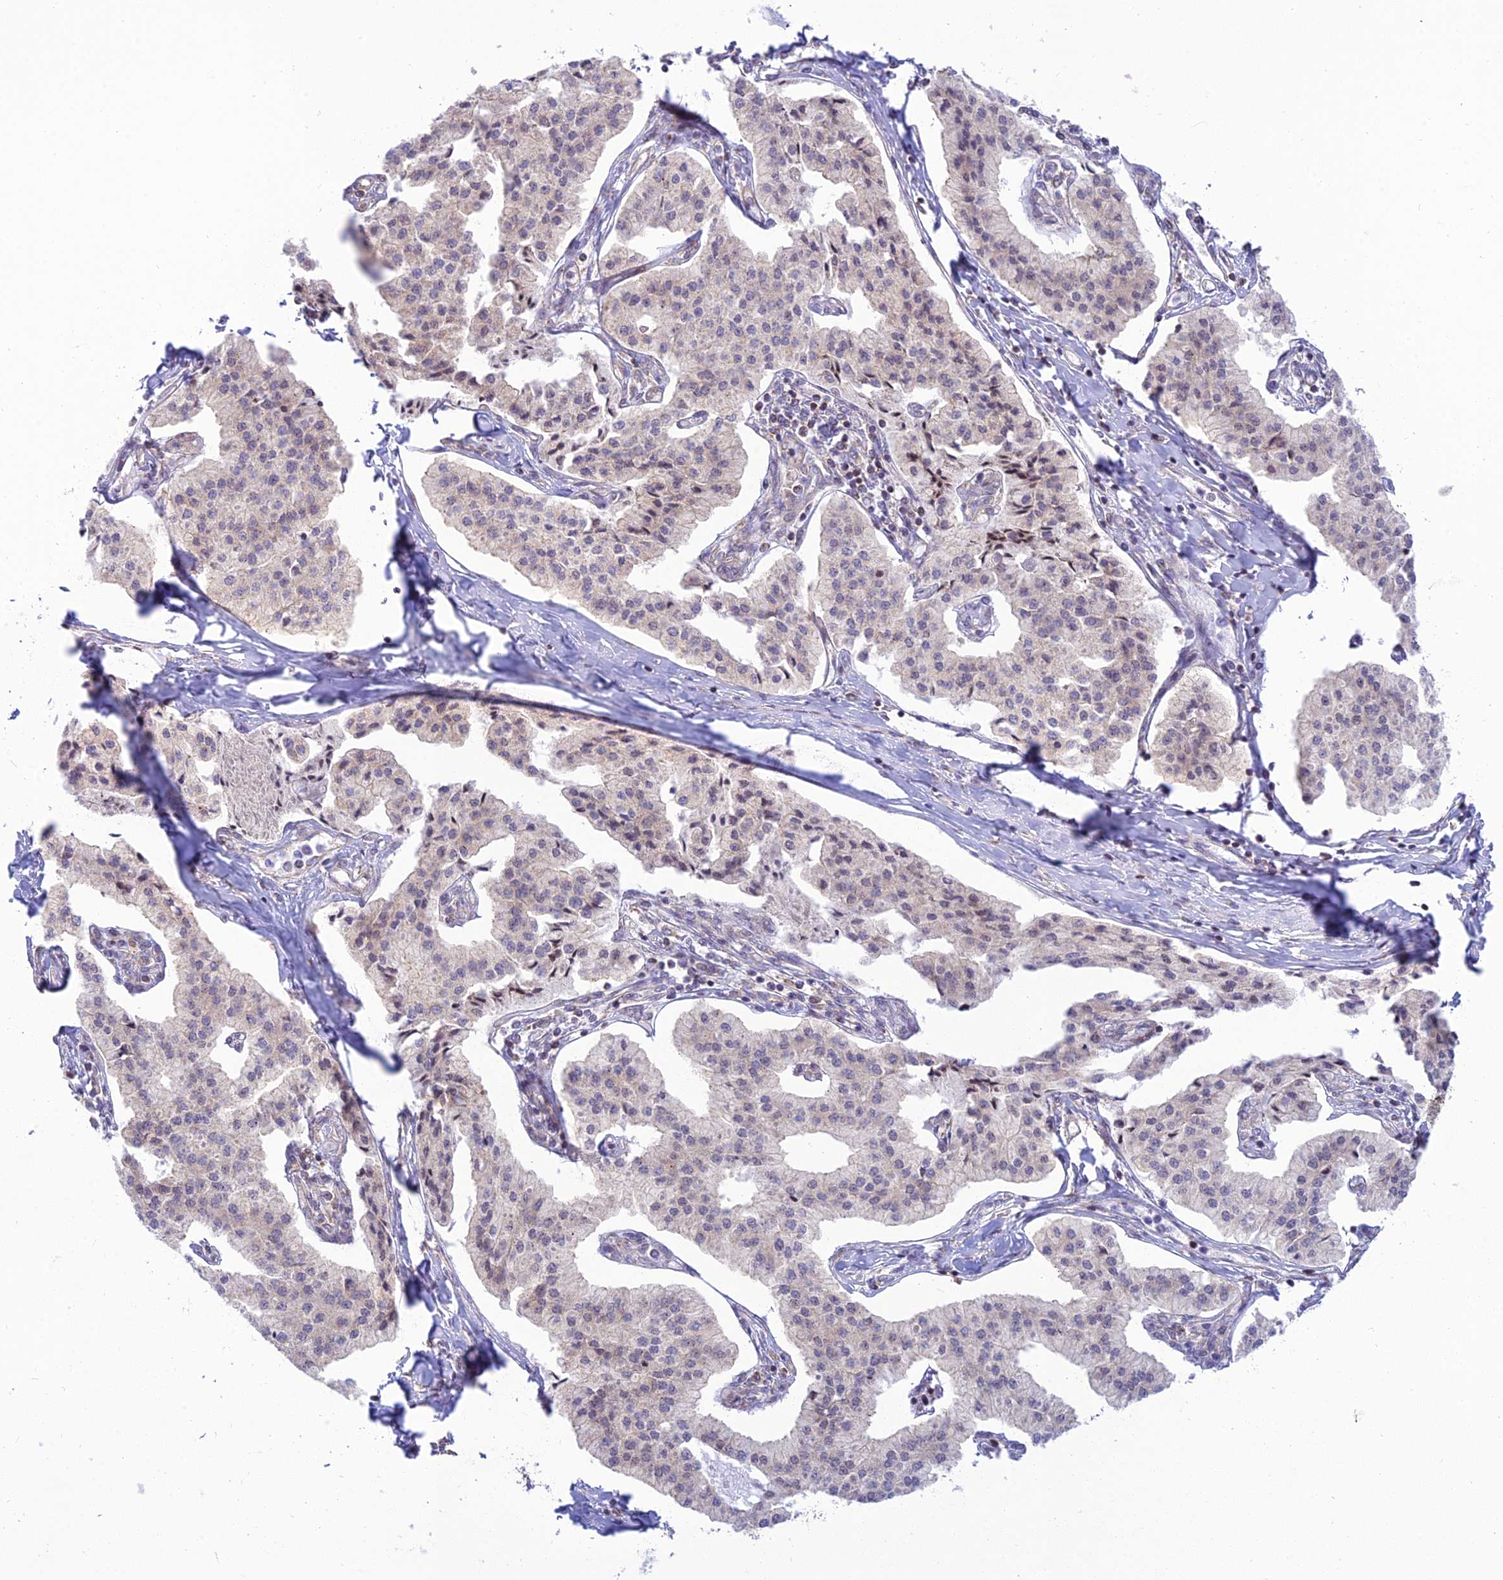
{"staining": {"intensity": "negative", "quantity": "none", "location": "none"}, "tissue": "pancreatic cancer", "cell_type": "Tumor cells", "image_type": "cancer", "snomed": [{"axis": "morphology", "description": "Adenocarcinoma, NOS"}, {"axis": "topography", "description": "Pancreas"}], "caption": "This histopathology image is of adenocarcinoma (pancreatic) stained with IHC to label a protein in brown with the nuclei are counter-stained blue. There is no positivity in tumor cells.", "gene": "HOOK2", "patient": {"sex": "female", "age": 50}}